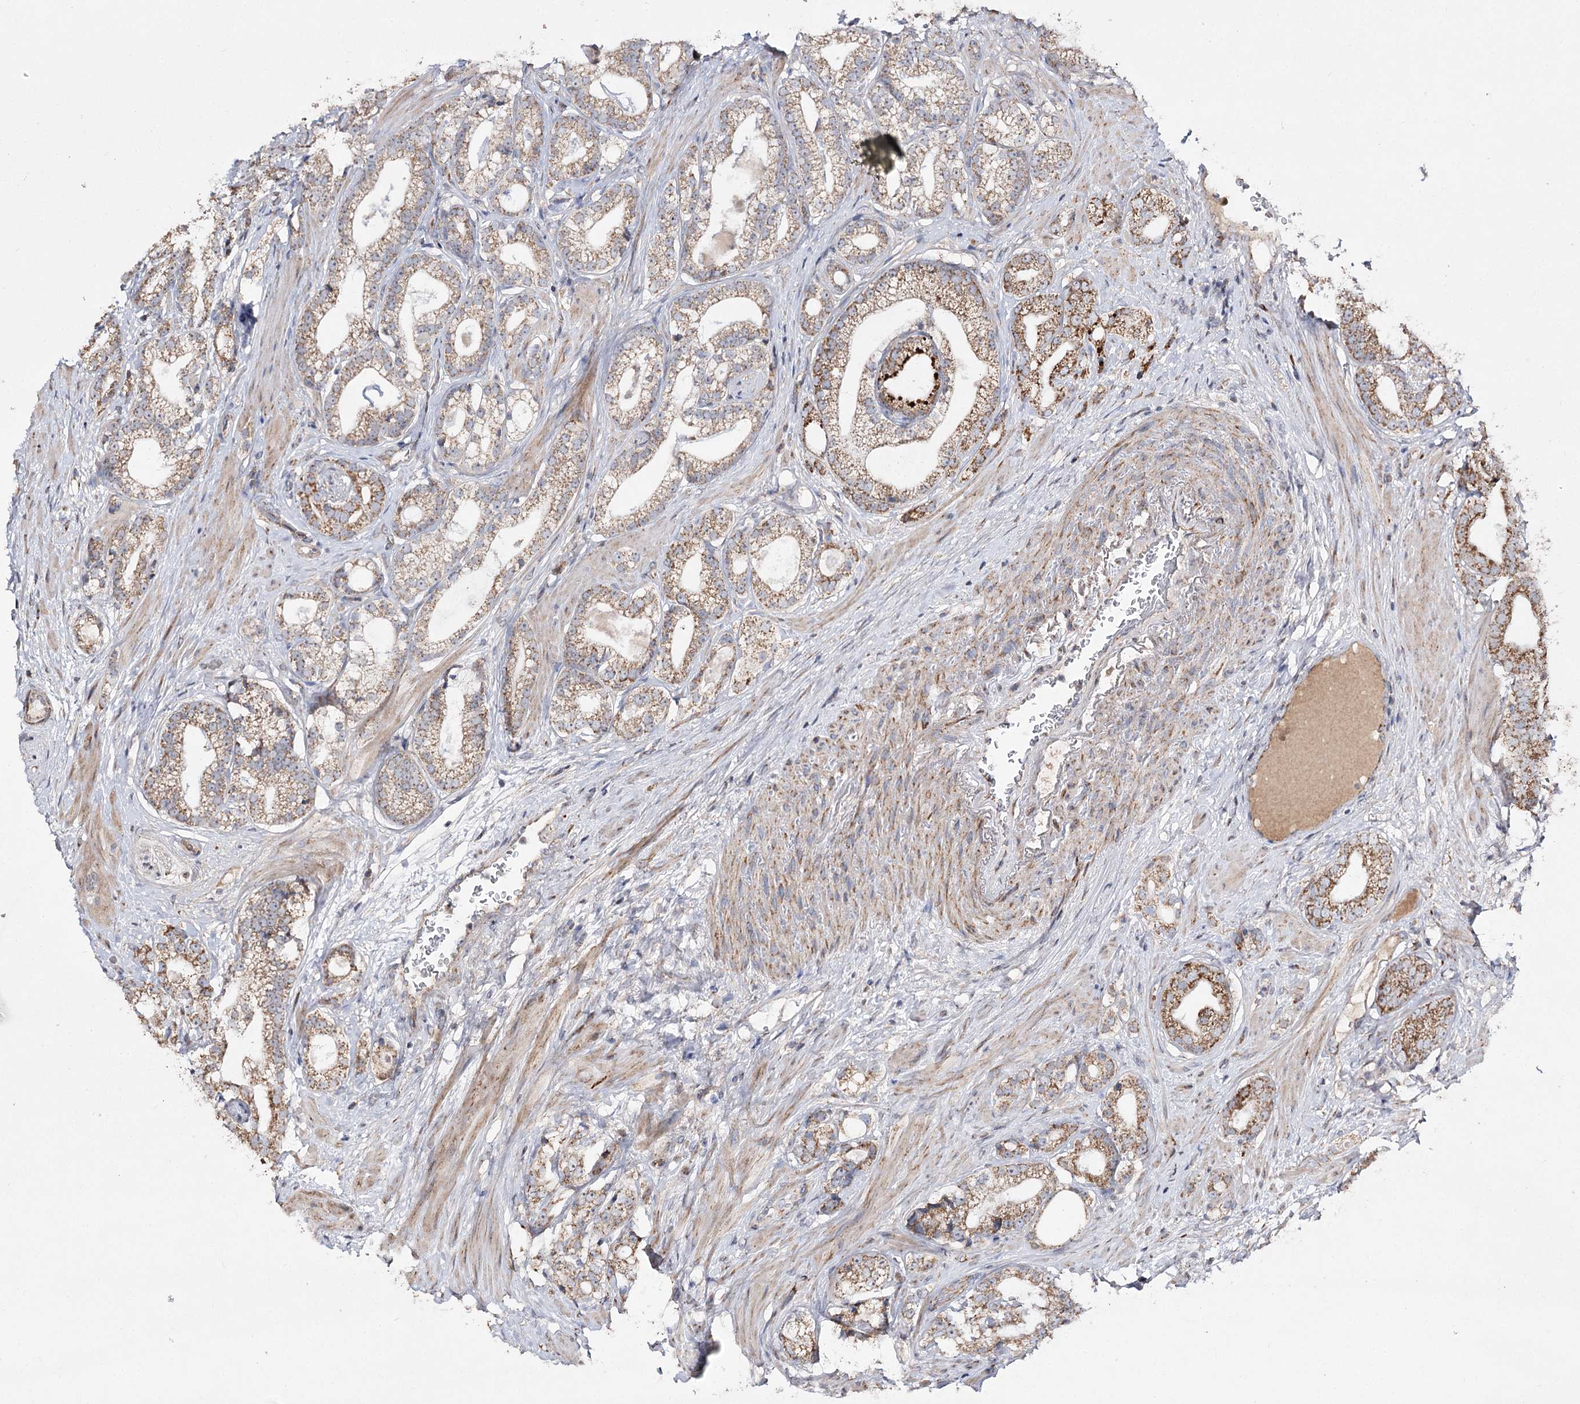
{"staining": {"intensity": "moderate", "quantity": ">75%", "location": "cytoplasmic/membranous"}, "tissue": "prostate cancer", "cell_type": "Tumor cells", "image_type": "cancer", "snomed": [{"axis": "morphology", "description": "Adenocarcinoma, High grade"}, {"axis": "topography", "description": "Prostate"}], "caption": "Immunohistochemical staining of human prostate cancer shows medium levels of moderate cytoplasmic/membranous expression in approximately >75% of tumor cells. Using DAB (3,3'-diaminobenzidine) (brown) and hematoxylin (blue) stains, captured at high magnification using brightfield microscopy.", "gene": "NADK2", "patient": {"sex": "male", "age": 60}}